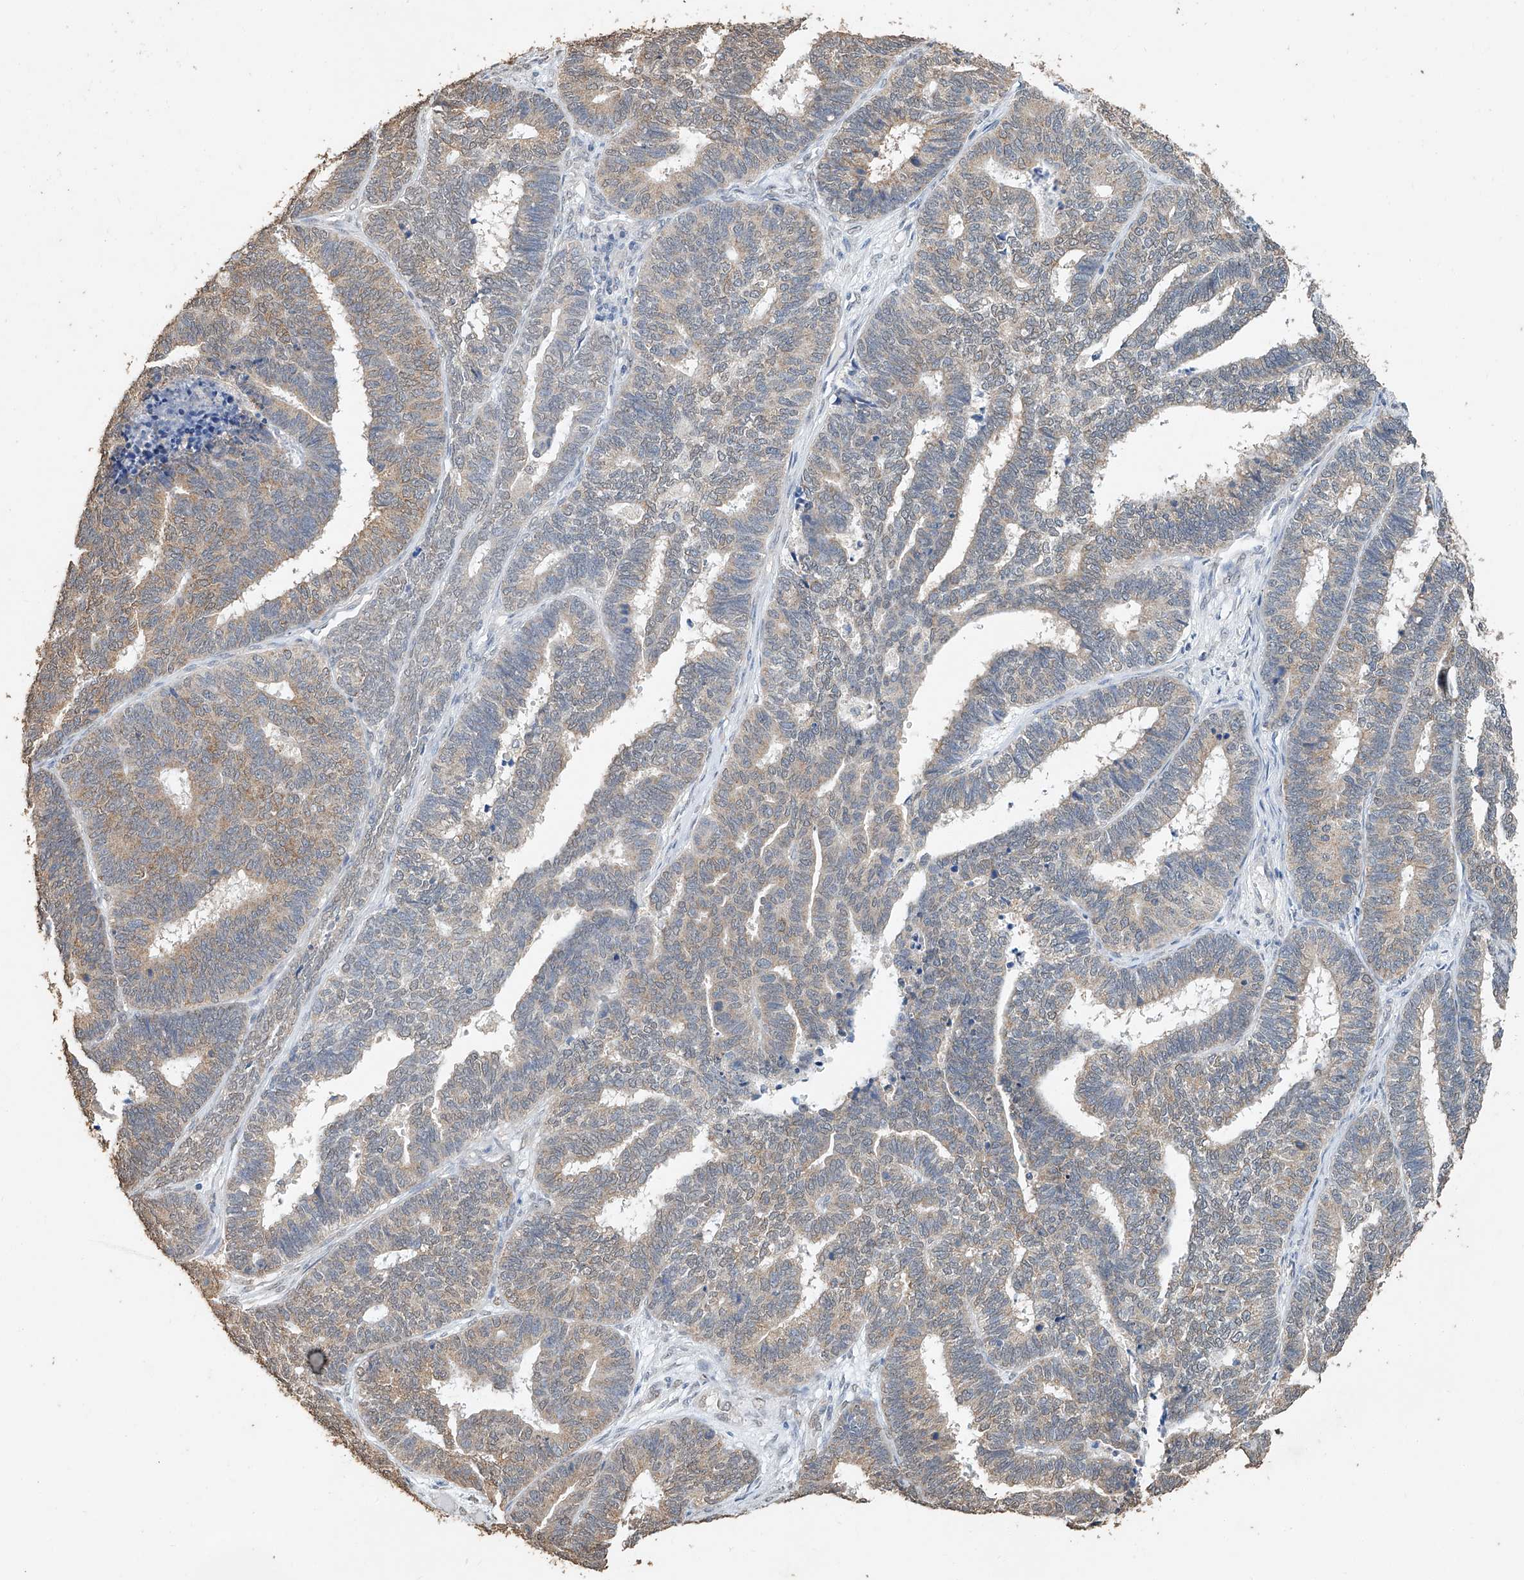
{"staining": {"intensity": "weak", "quantity": ">75%", "location": "cytoplasmic/membranous"}, "tissue": "endometrial cancer", "cell_type": "Tumor cells", "image_type": "cancer", "snomed": [{"axis": "morphology", "description": "Adenocarcinoma, NOS"}, {"axis": "topography", "description": "Endometrium"}], "caption": "IHC photomicrograph of adenocarcinoma (endometrial) stained for a protein (brown), which exhibits low levels of weak cytoplasmic/membranous expression in approximately >75% of tumor cells.", "gene": "CERS4", "patient": {"sex": "female", "age": 70}}